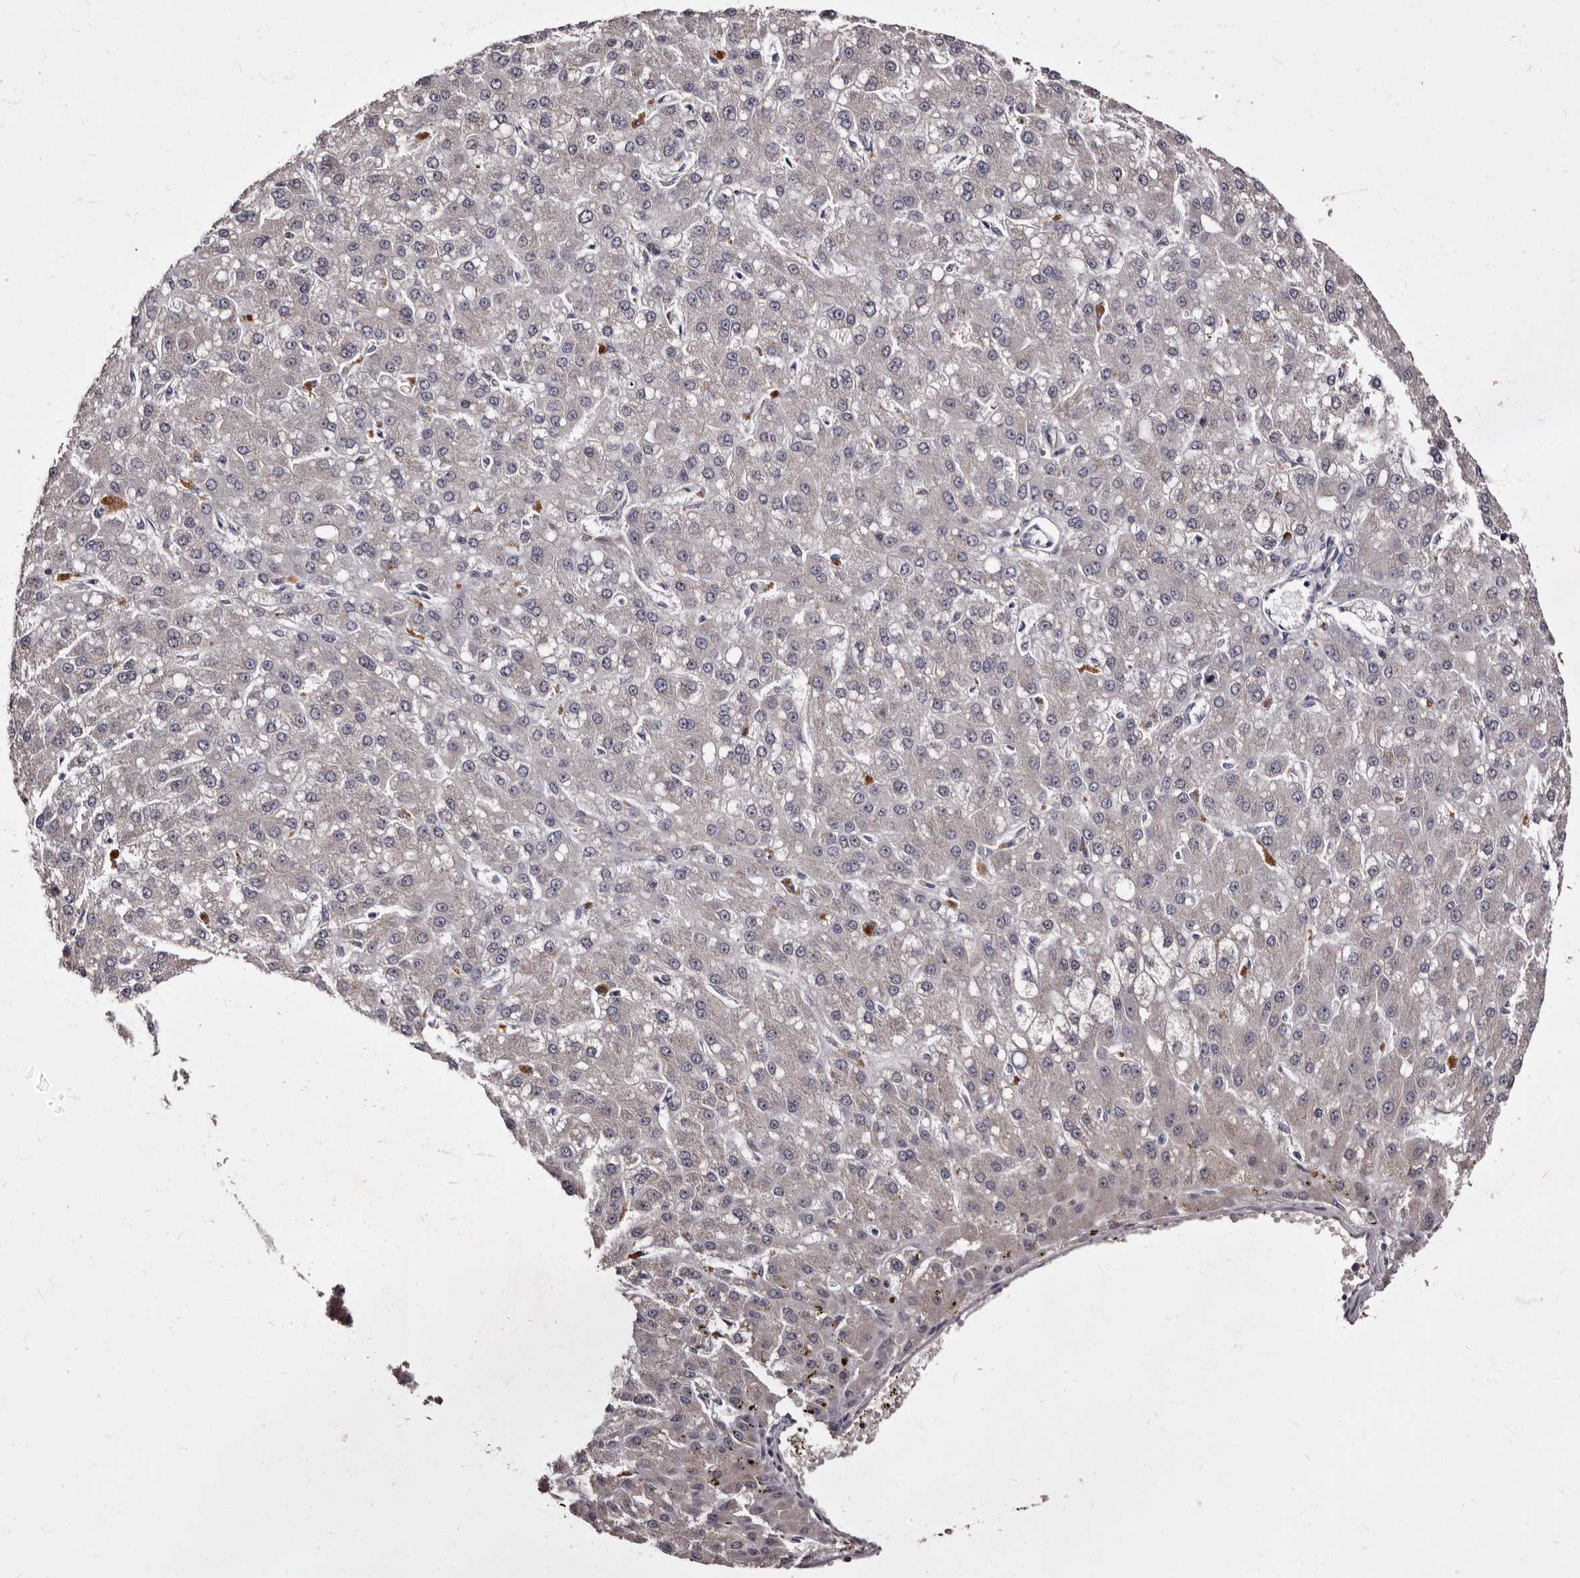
{"staining": {"intensity": "negative", "quantity": "none", "location": "none"}, "tissue": "liver cancer", "cell_type": "Tumor cells", "image_type": "cancer", "snomed": [{"axis": "morphology", "description": "Carcinoma, Hepatocellular, NOS"}, {"axis": "topography", "description": "Liver"}], "caption": "An IHC micrograph of hepatocellular carcinoma (liver) is shown. There is no staining in tumor cells of hepatocellular carcinoma (liver).", "gene": "LANCL2", "patient": {"sex": "male", "age": 67}}